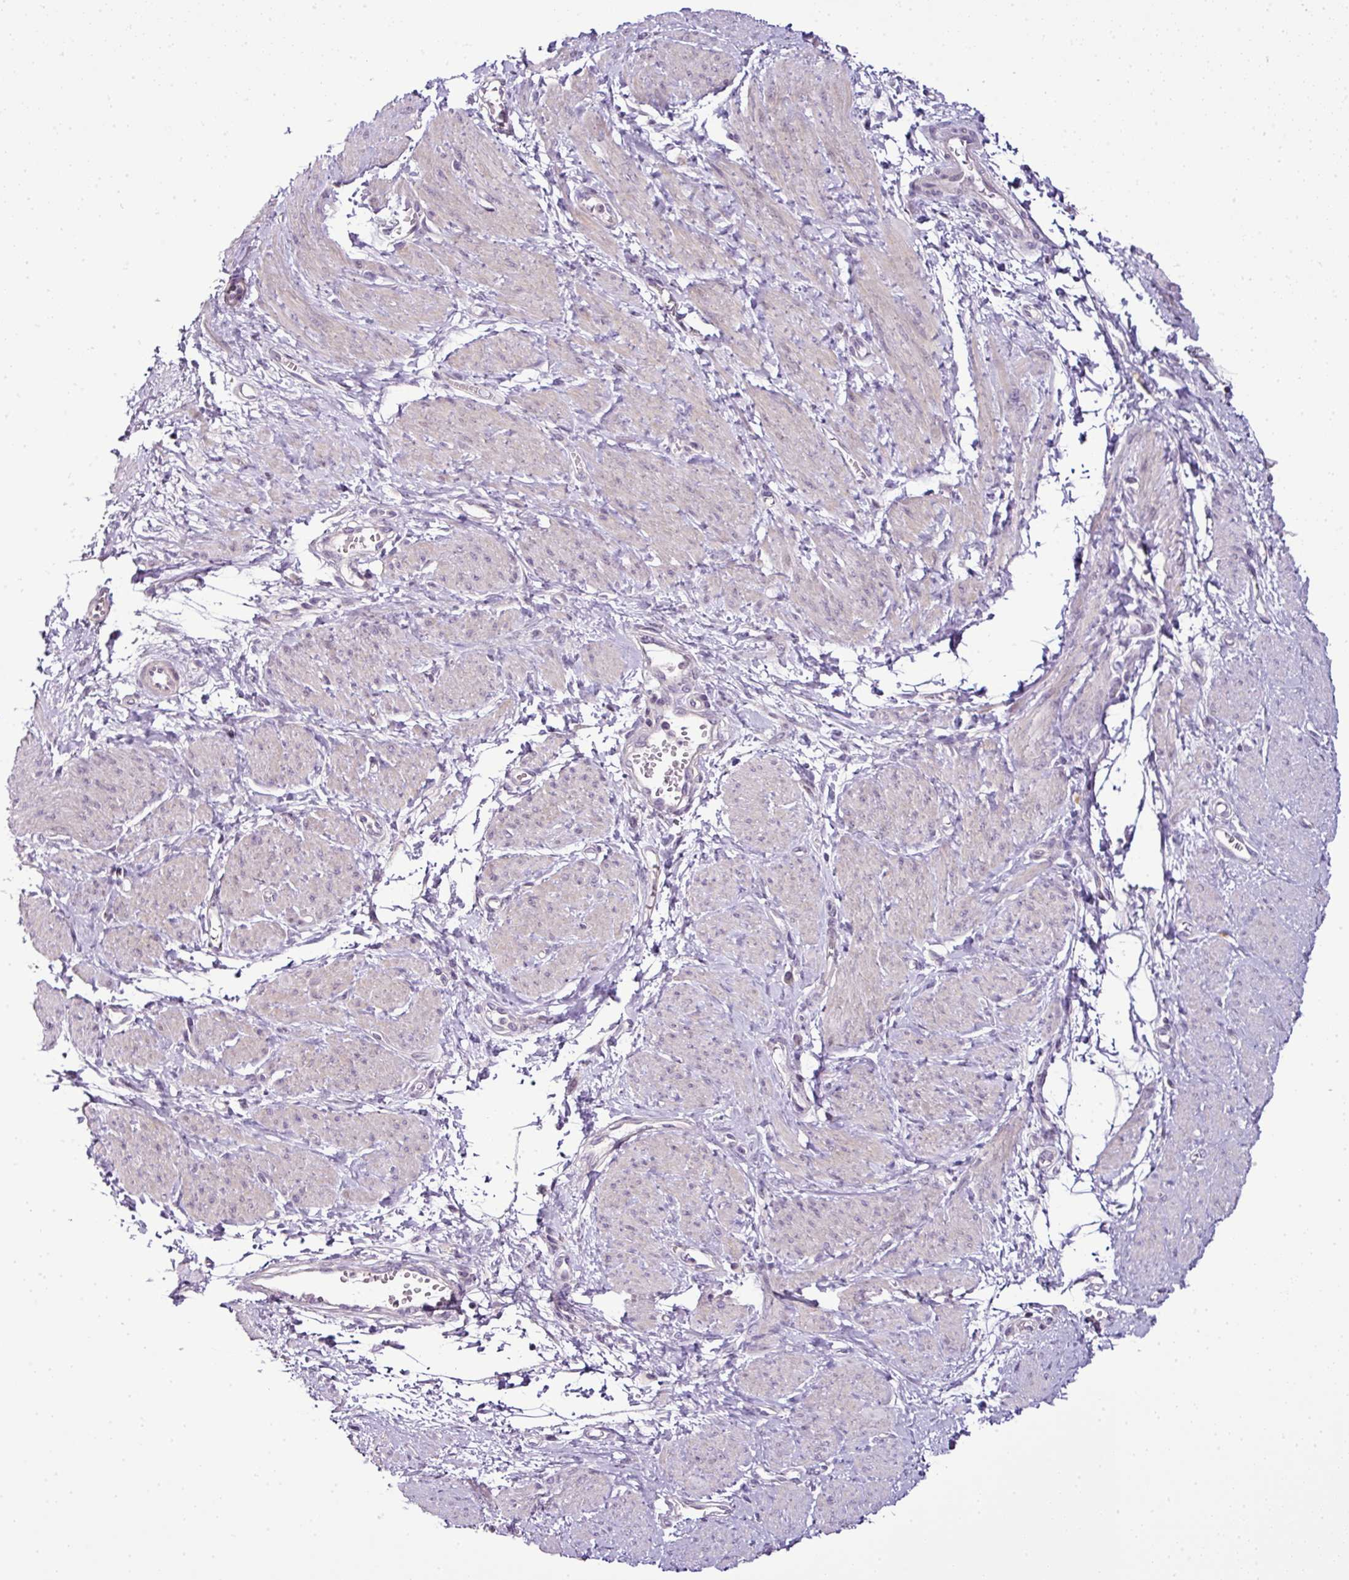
{"staining": {"intensity": "negative", "quantity": "none", "location": "none"}, "tissue": "smooth muscle", "cell_type": "Smooth muscle cells", "image_type": "normal", "snomed": [{"axis": "morphology", "description": "Normal tissue, NOS"}, {"axis": "topography", "description": "Smooth muscle"}, {"axis": "topography", "description": "Uterus"}], "caption": "The micrograph displays no staining of smooth muscle cells in normal smooth muscle. (DAB (3,3'-diaminobenzidine) IHC with hematoxylin counter stain).", "gene": "TEX30", "patient": {"sex": "female", "age": 39}}